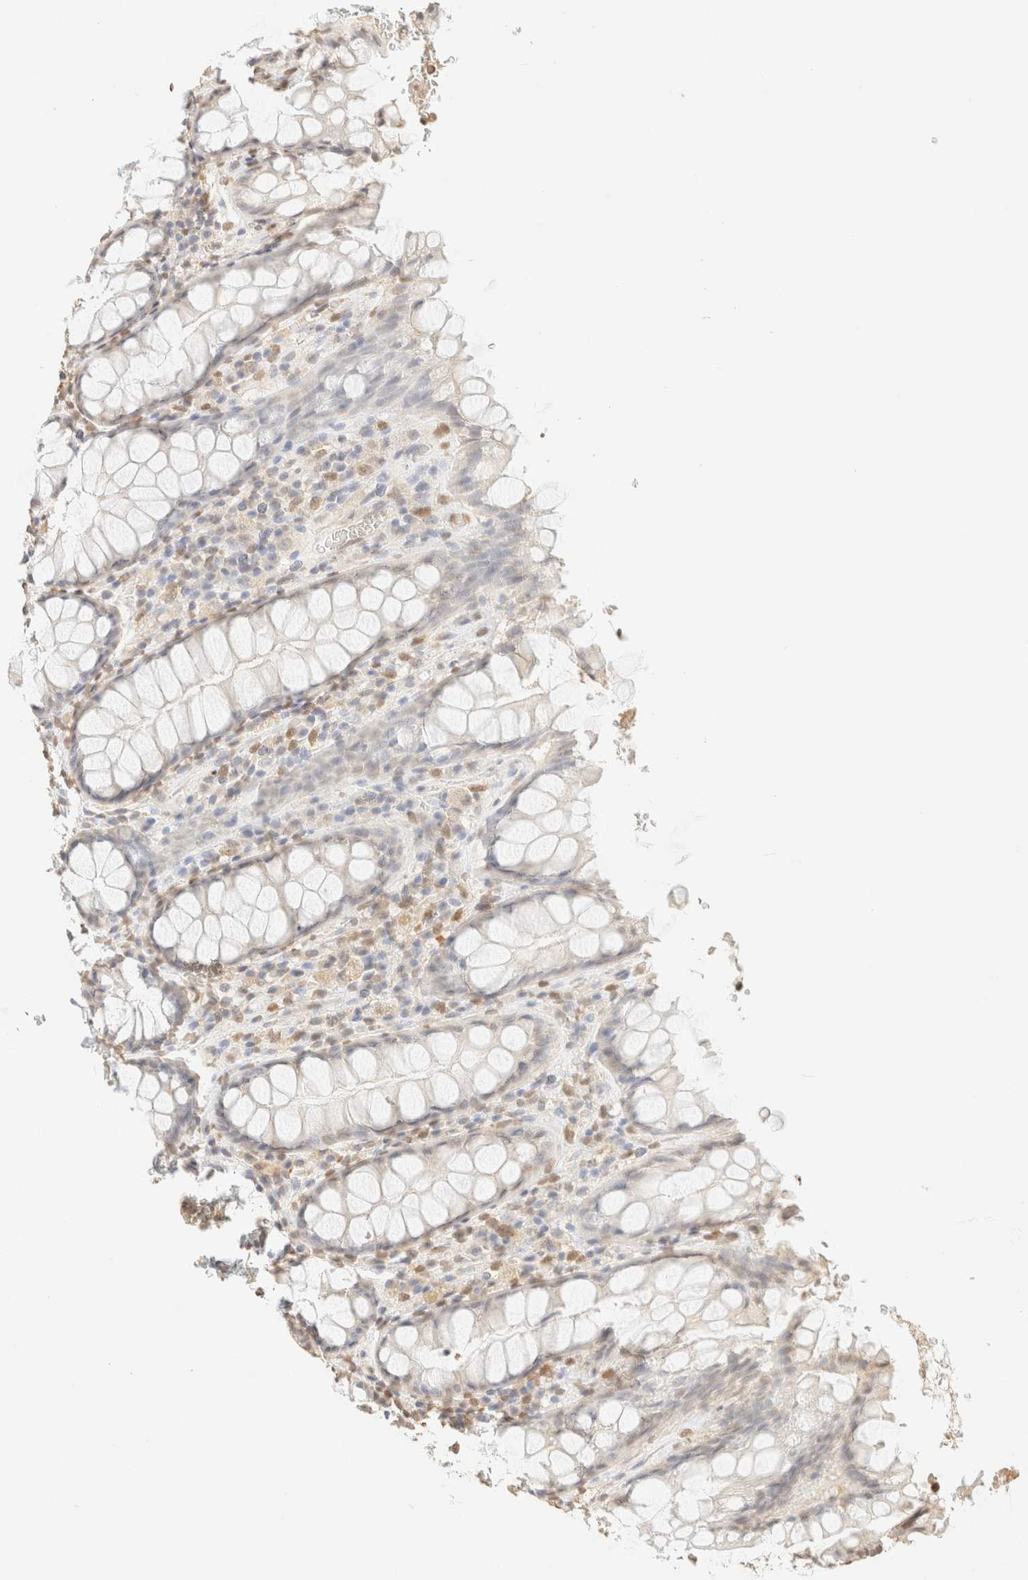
{"staining": {"intensity": "weak", "quantity": "<25%", "location": "nuclear"}, "tissue": "rectum", "cell_type": "Glandular cells", "image_type": "normal", "snomed": [{"axis": "morphology", "description": "Normal tissue, NOS"}, {"axis": "topography", "description": "Rectum"}], "caption": "High power microscopy photomicrograph of an immunohistochemistry histopathology image of unremarkable rectum, revealing no significant expression in glandular cells.", "gene": "S100A13", "patient": {"sex": "male", "age": 64}}